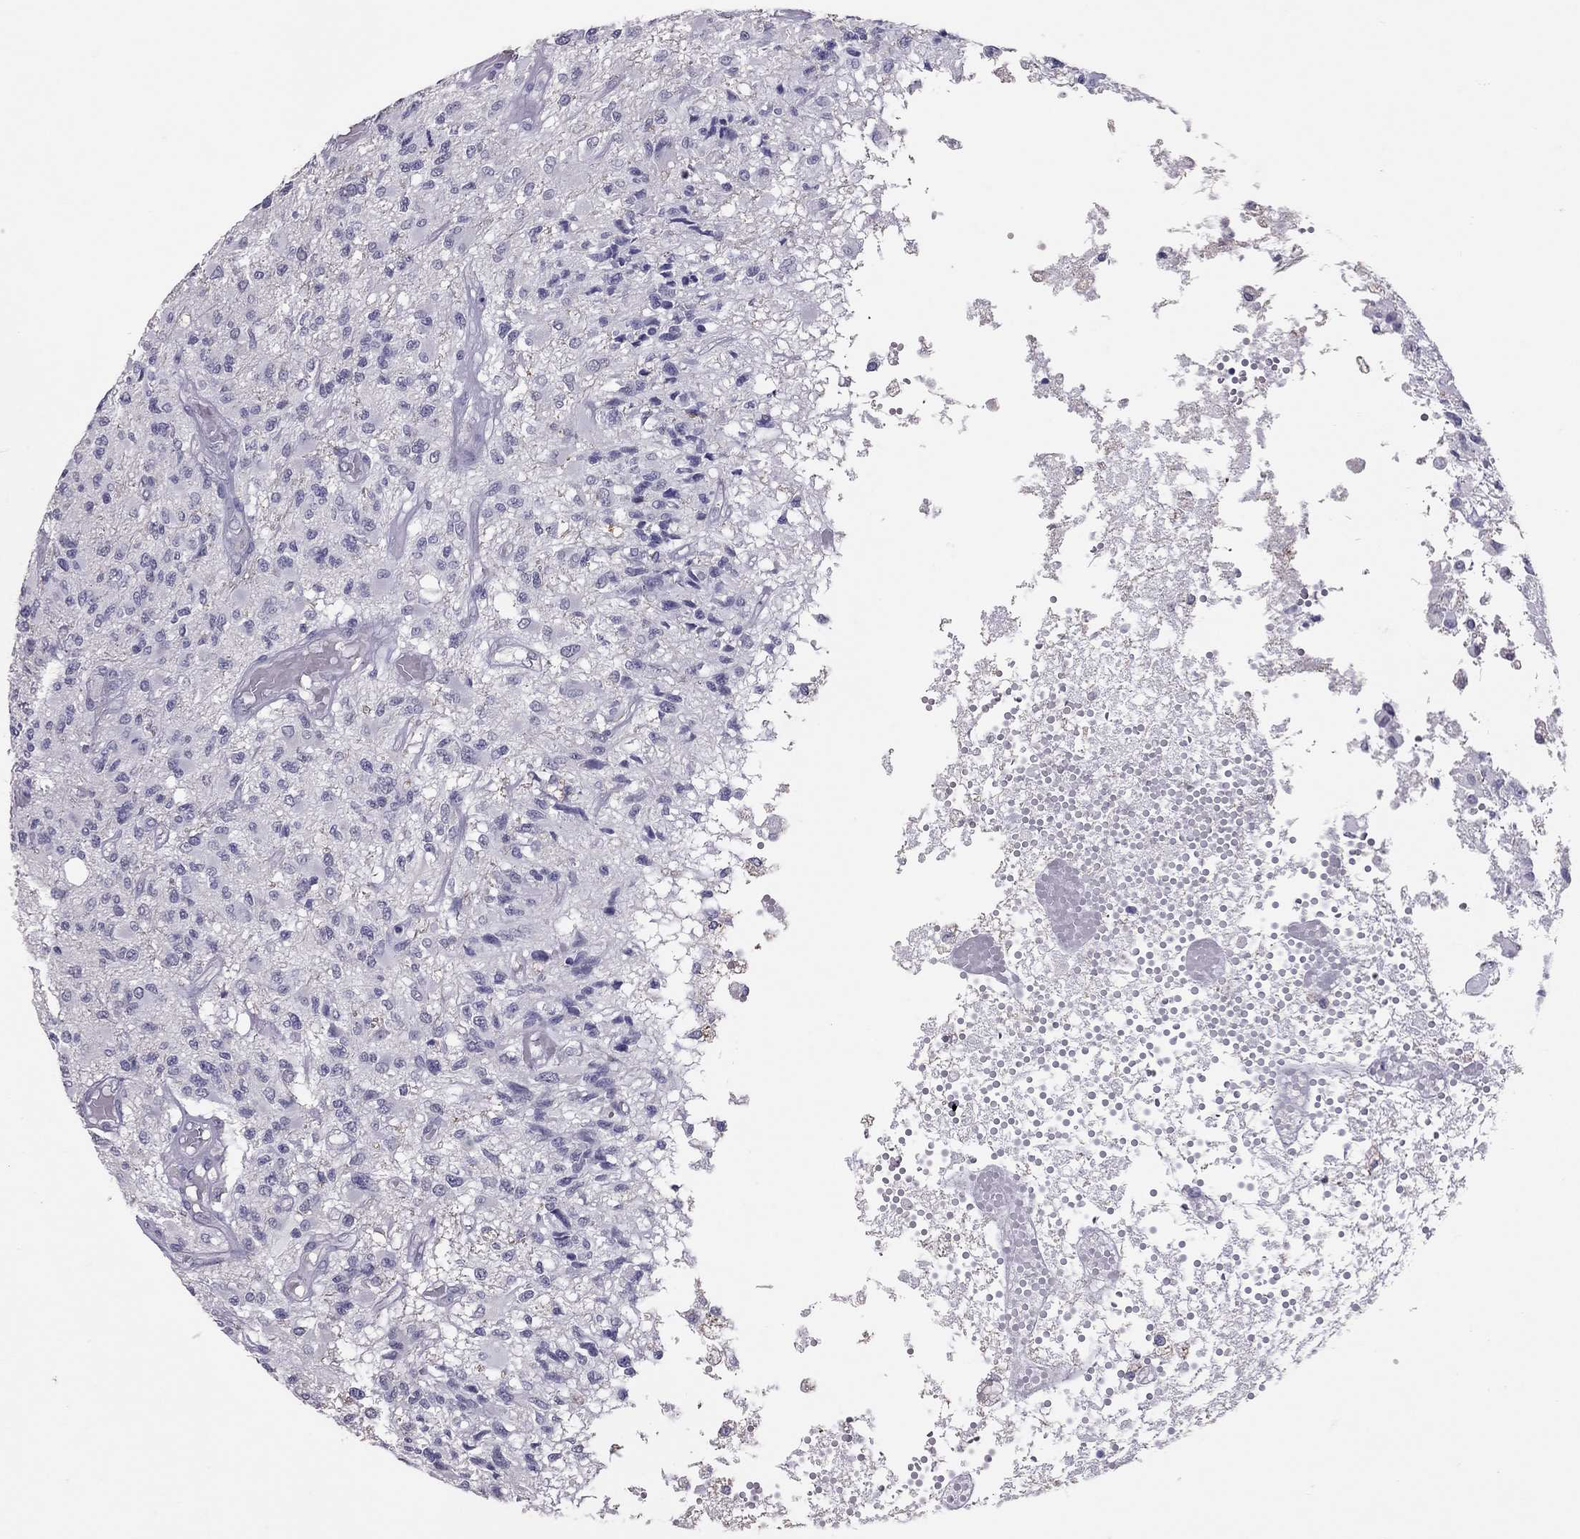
{"staining": {"intensity": "negative", "quantity": "none", "location": "none"}, "tissue": "glioma", "cell_type": "Tumor cells", "image_type": "cancer", "snomed": [{"axis": "morphology", "description": "Glioma, malignant, High grade"}, {"axis": "topography", "description": "Brain"}], "caption": "This is an IHC micrograph of glioma. There is no positivity in tumor cells.", "gene": "PSMB11", "patient": {"sex": "female", "age": 63}}